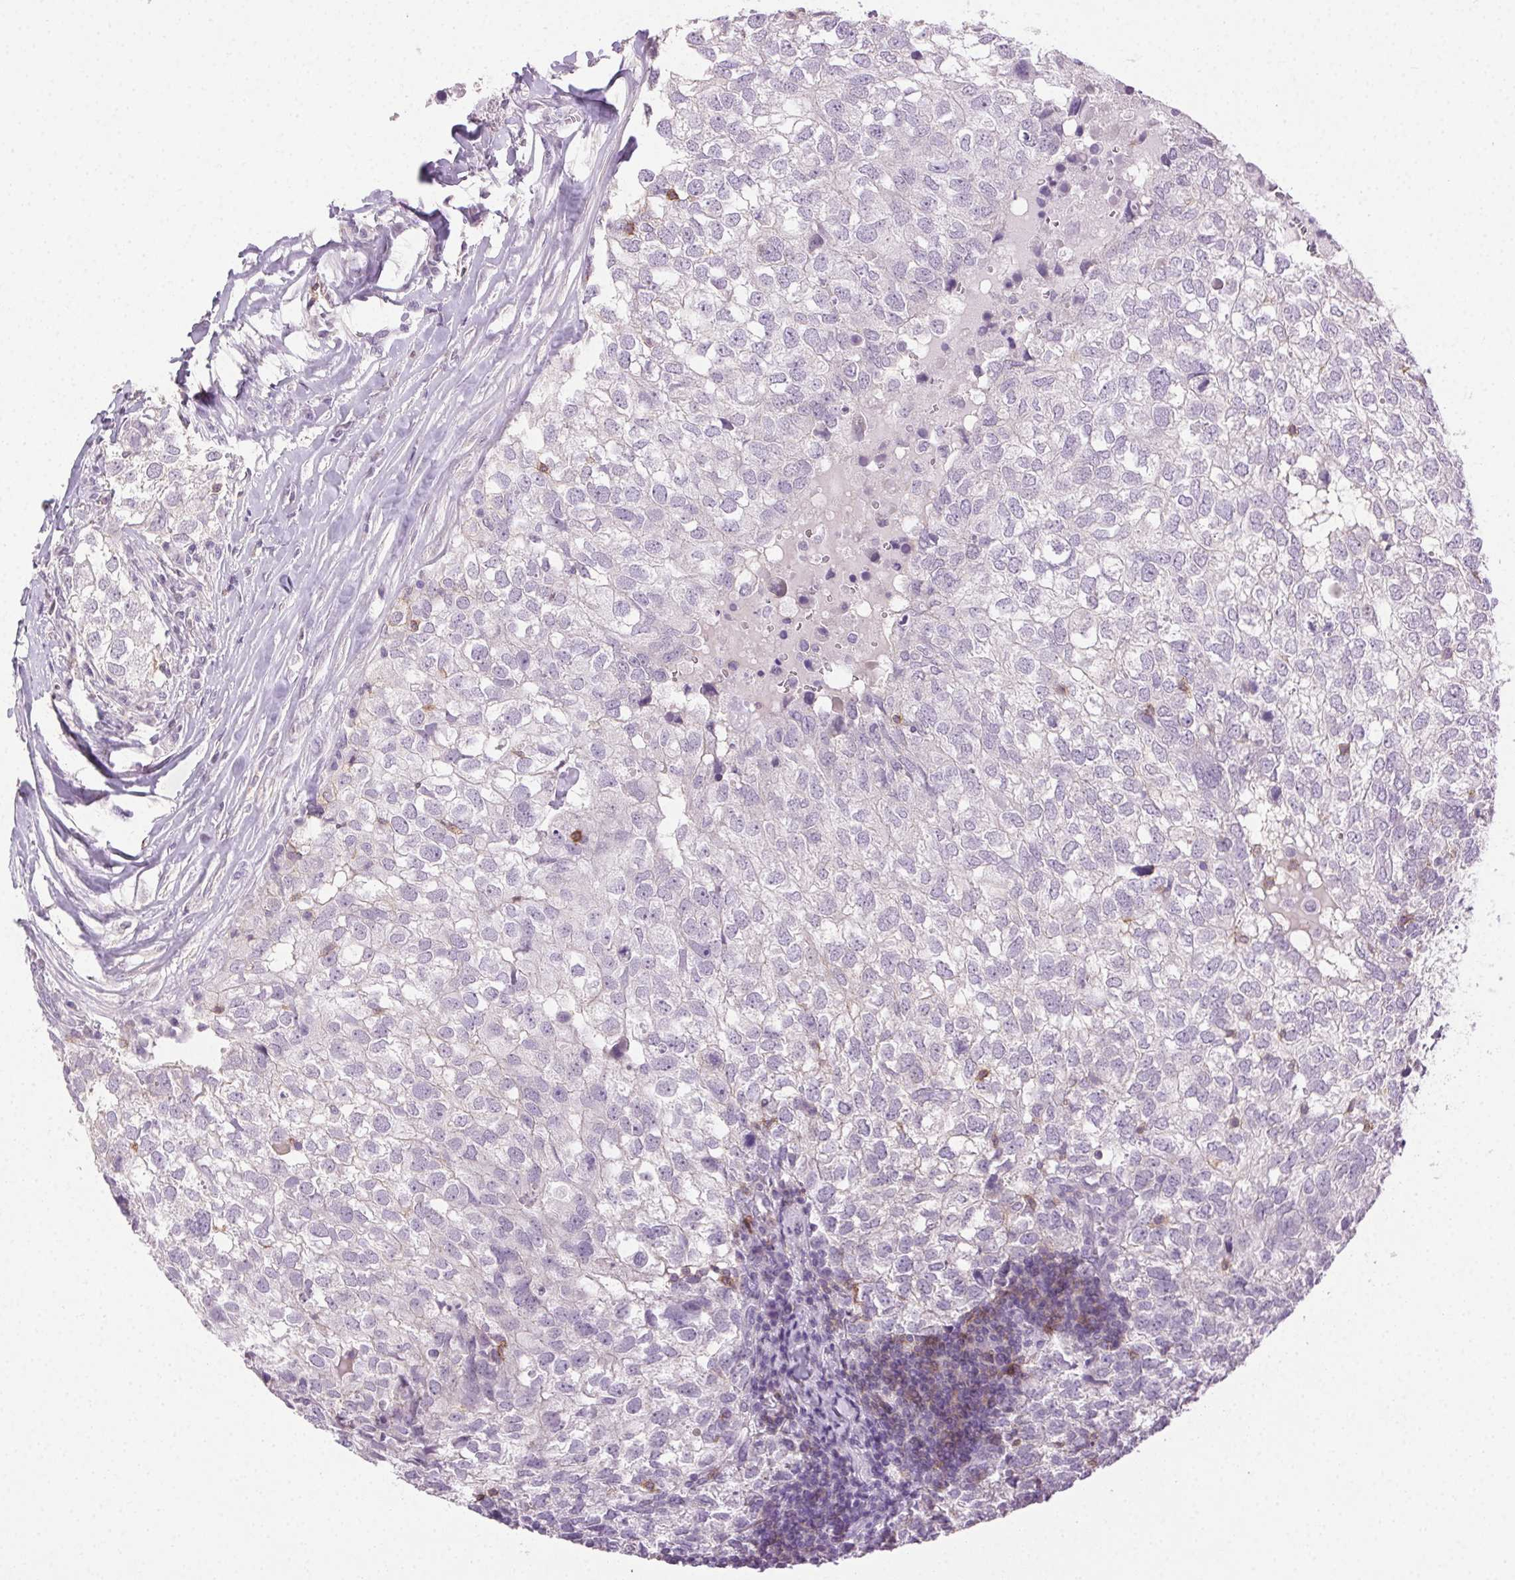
{"staining": {"intensity": "moderate", "quantity": "<25%", "location": "cytoplasmic/membranous"}, "tissue": "breast cancer", "cell_type": "Tumor cells", "image_type": "cancer", "snomed": [{"axis": "morphology", "description": "Duct carcinoma"}, {"axis": "topography", "description": "Breast"}], "caption": "Protein staining of infiltrating ductal carcinoma (breast) tissue reveals moderate cytoplasmic/membranous positivity in approximately <25% of tumor cells. (DAB (3,3'-diaminobenzidine) IHC with brightfield microscopy, high magnification).", "gene": "AKAP5", "patient": {"sex": "female", "age": 30}}